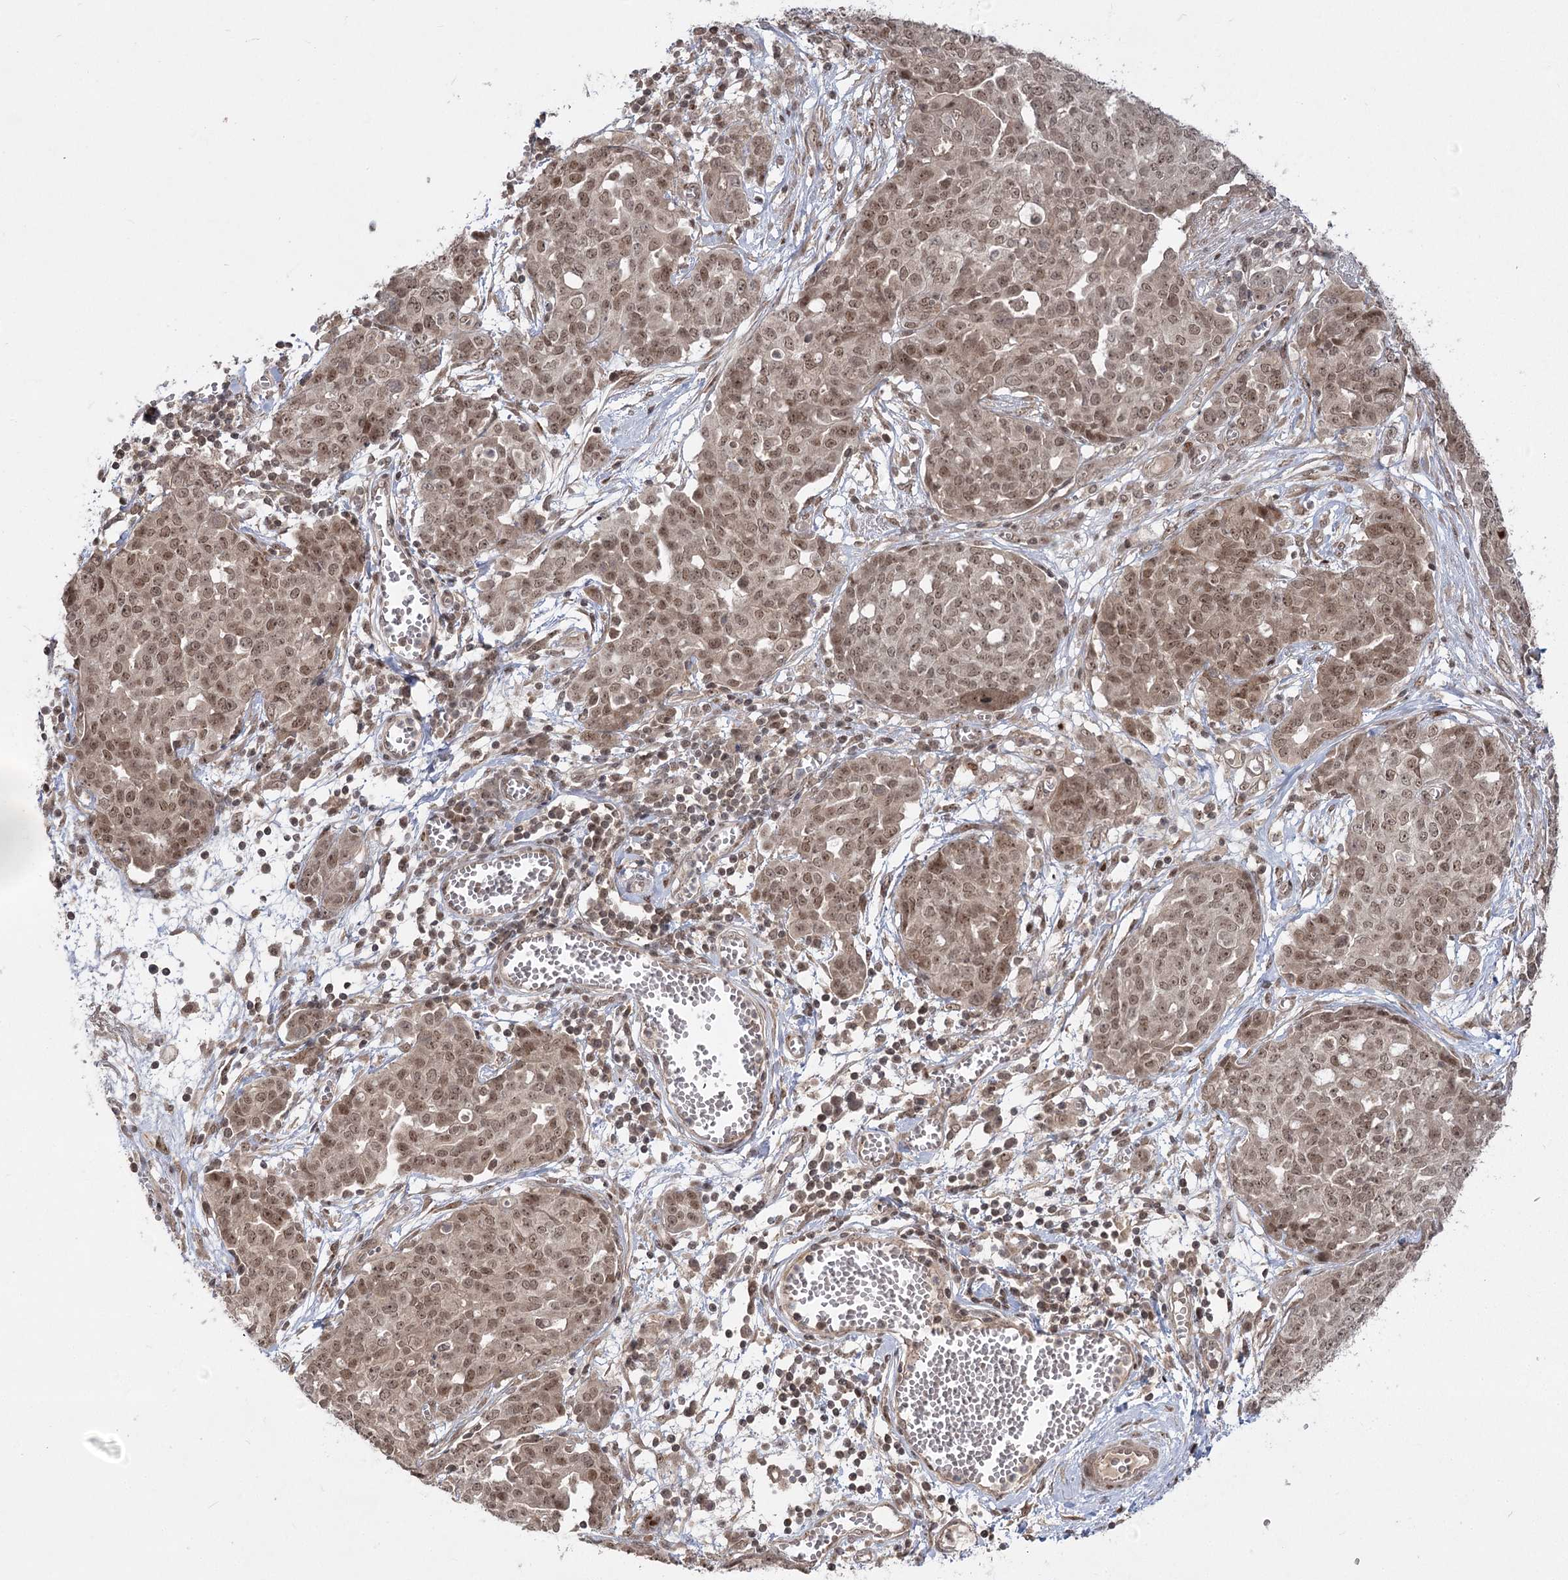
{"staining": {"intensity": "moderate", "quantity": ">75%", "location": "nuclear"}, "tissue": "ovarian cancer", "cell_type": "Tumor cells", "image_type": "cancer", "snomed": [{"axis": "morphology", "description": "Cystadenocarcinoma, serous, NOS"}, {"axis": "topography", "description": "Soft tissue"}, {"axis": "topography", "description": "Ovary"}], "caption": "Immunohistochemical staining of human ovarian cancer reveals medium levels of moderate nuclear positivity in approximately >75% of tumor cells. (brown staining indicates protein expression, while blue staining denotes nuclei).", "gene": "HELQ", "patient": {"sex": "female", "age": 57}}